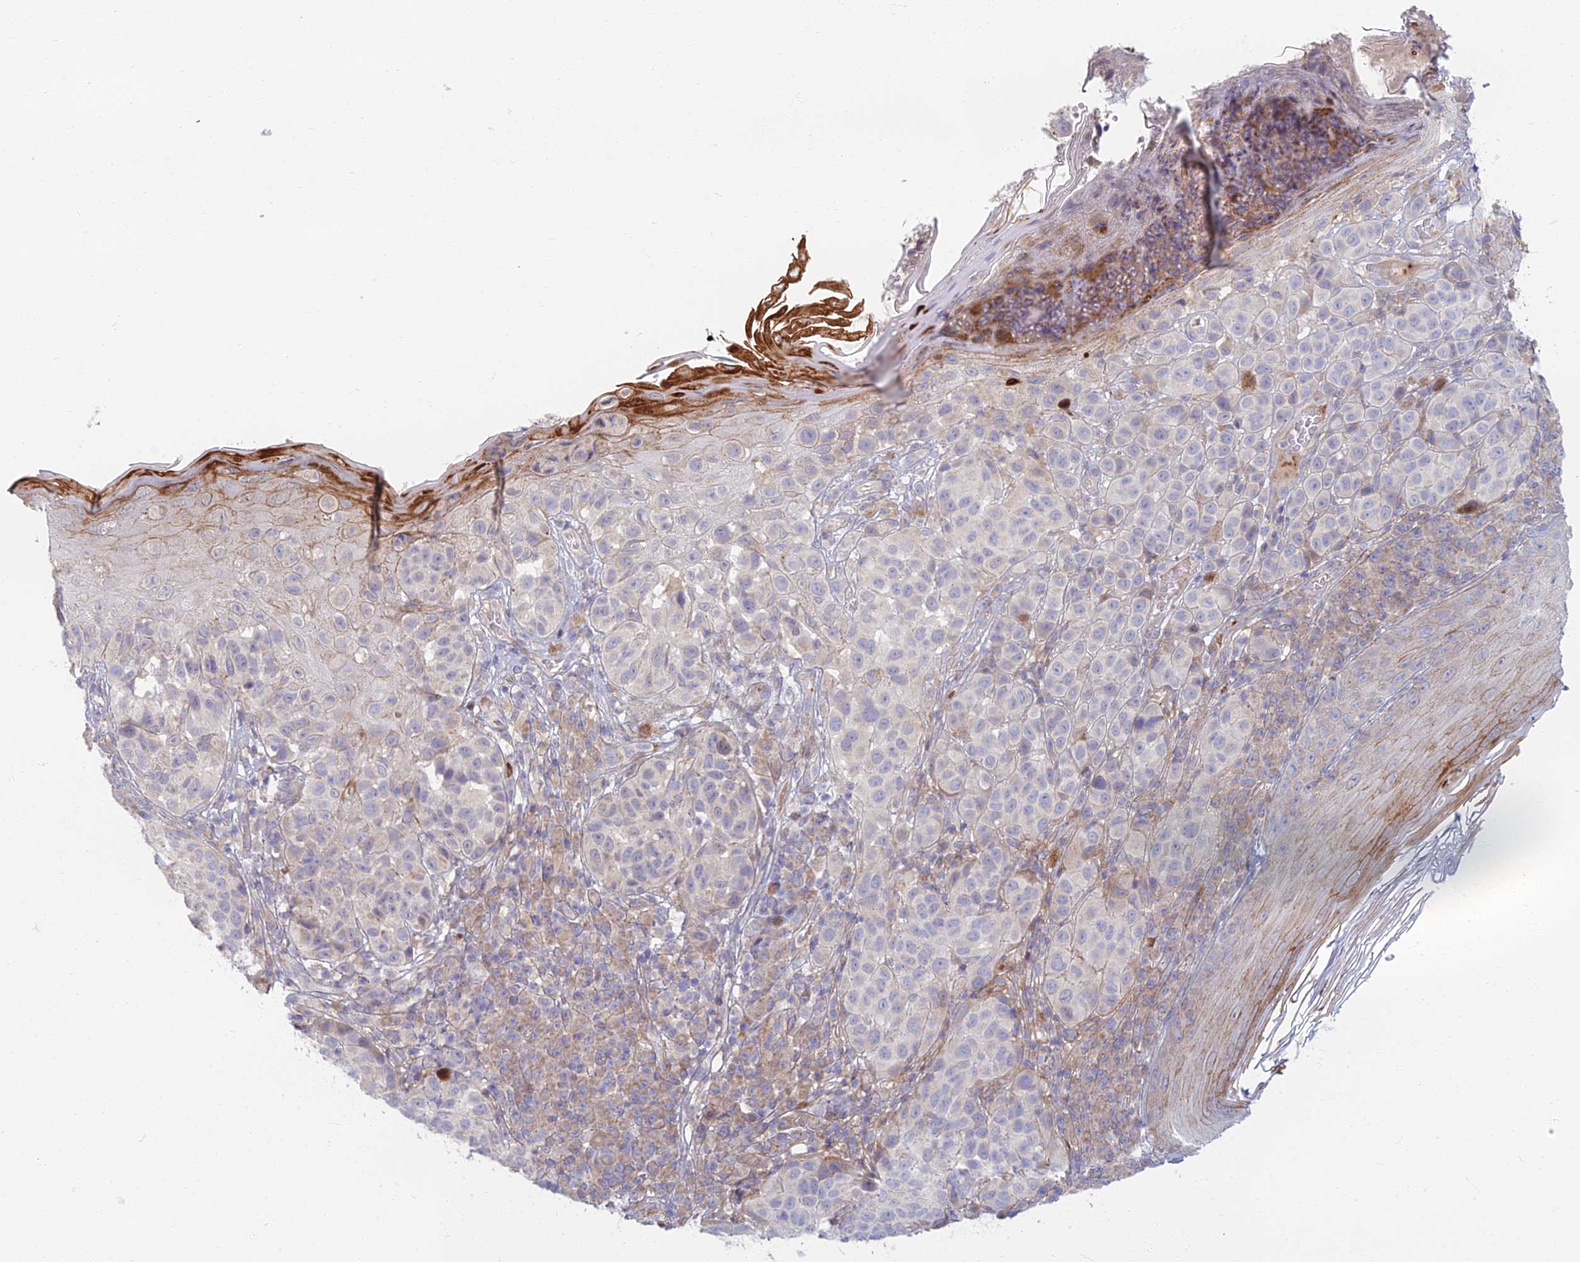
{"staining": {"intensity": "negative", "quantity": "none", "location": "none"}, "tissue": "melanoma", "cell_type": "Tumor cells", "image_type": "cancer", "snomed": [{"axis": "morphology", "description": "Malignant melanoma, NOS"}, {"axis": "topography", "description": "Skin"}], "caption": "This is a photomicrograph of IHC staining of melanoma, which shows no positivity in tumor cells.", "gene": "C15orf40", "patient": {"sex": "male", "age": 38}}